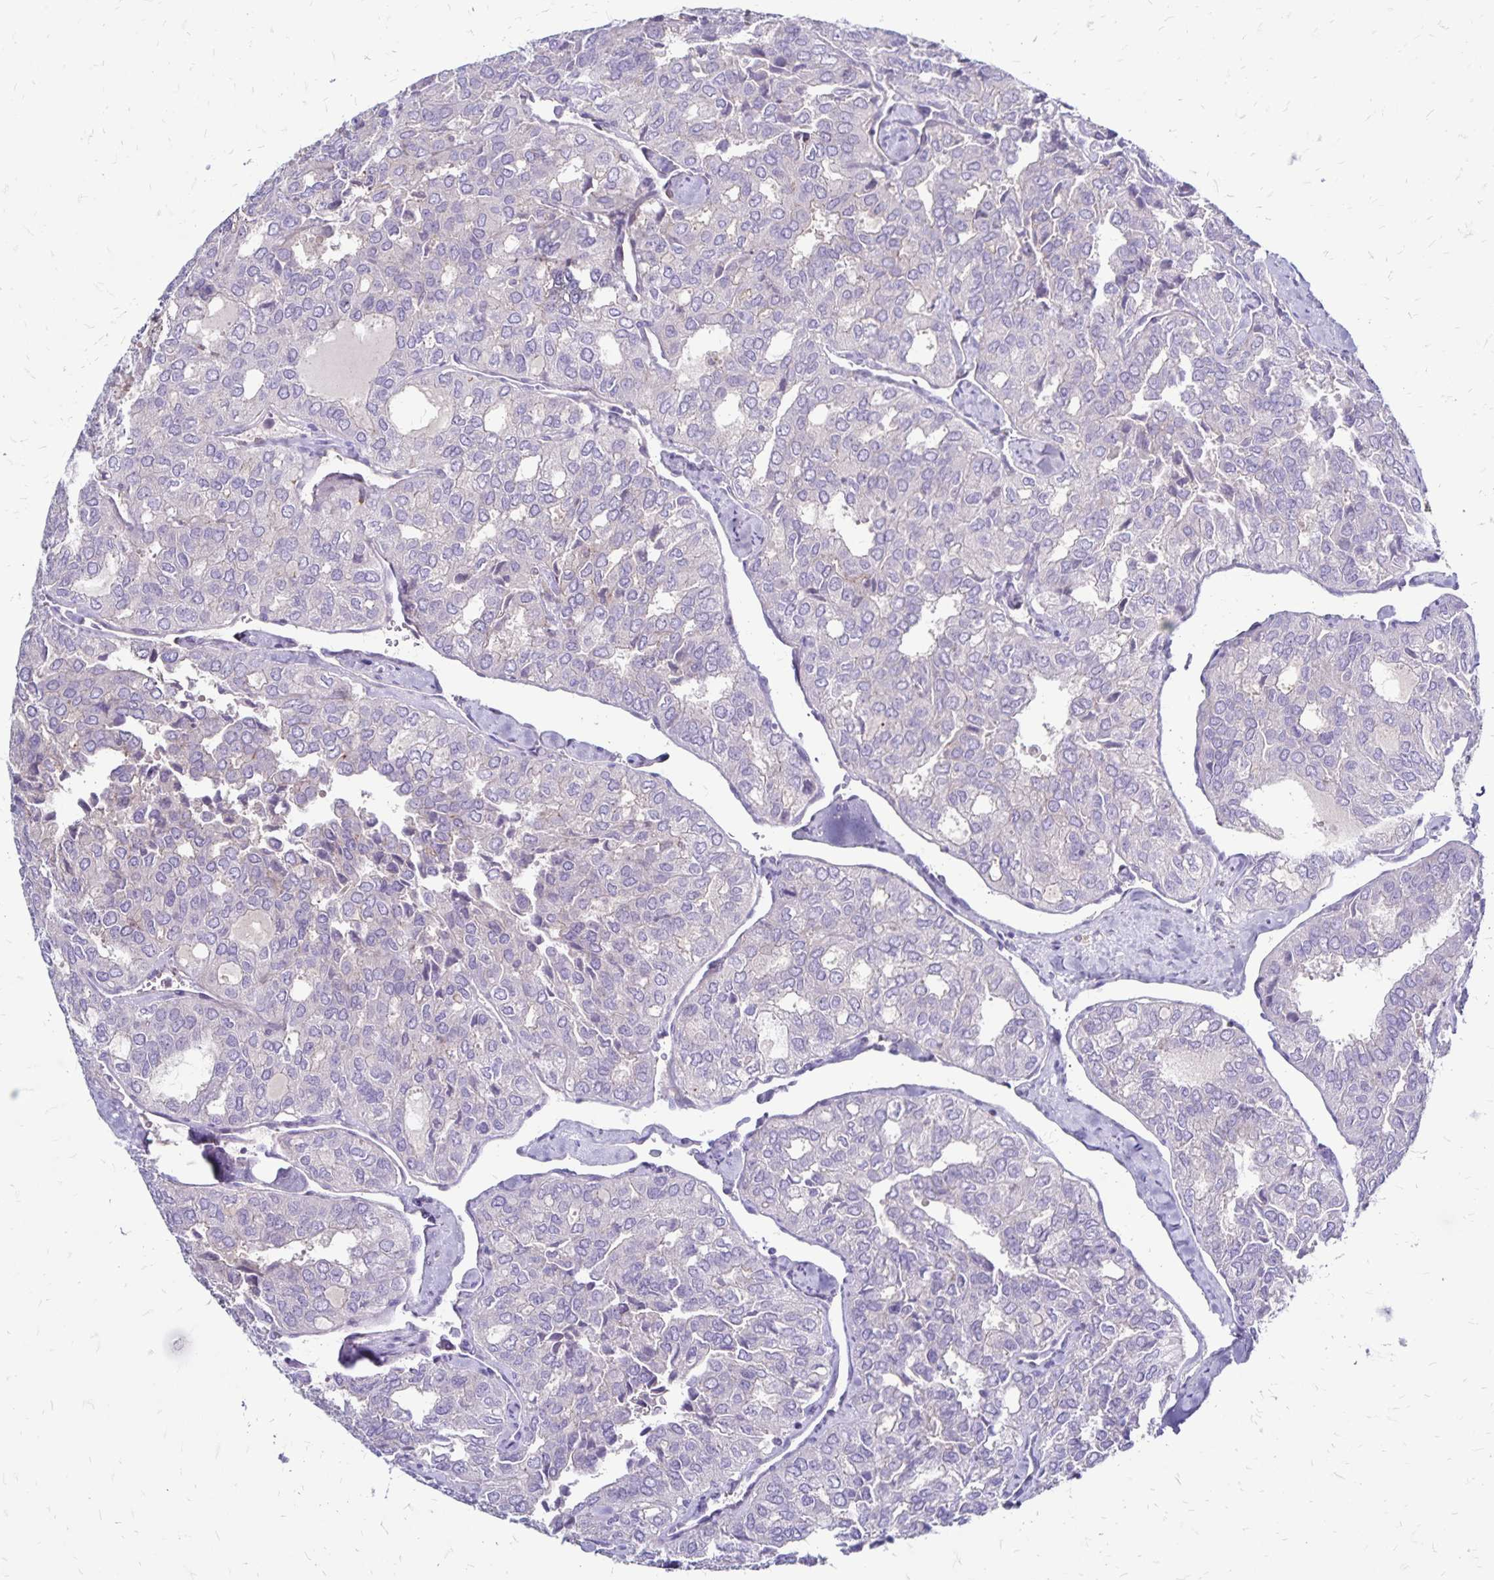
{"staining": {"intensity": "negative", "quantity": "none", "location": "none"}, "tissue": "thyroid cancer", "cell_type": "Tumor cells", "image_type": "cancer", "snomed": [{"axis": "morphology", "description": "Follicular adenoma carcinoma, NOS"}, {"axis": "topography", "description": "Thyroid gland"}], "caption": "Tumor cells show no significant protein positivity in follicular adenoma carcinoma (thyroid).", "gene": "TNS3", "patient": {"sex": "male", "age": 75}}